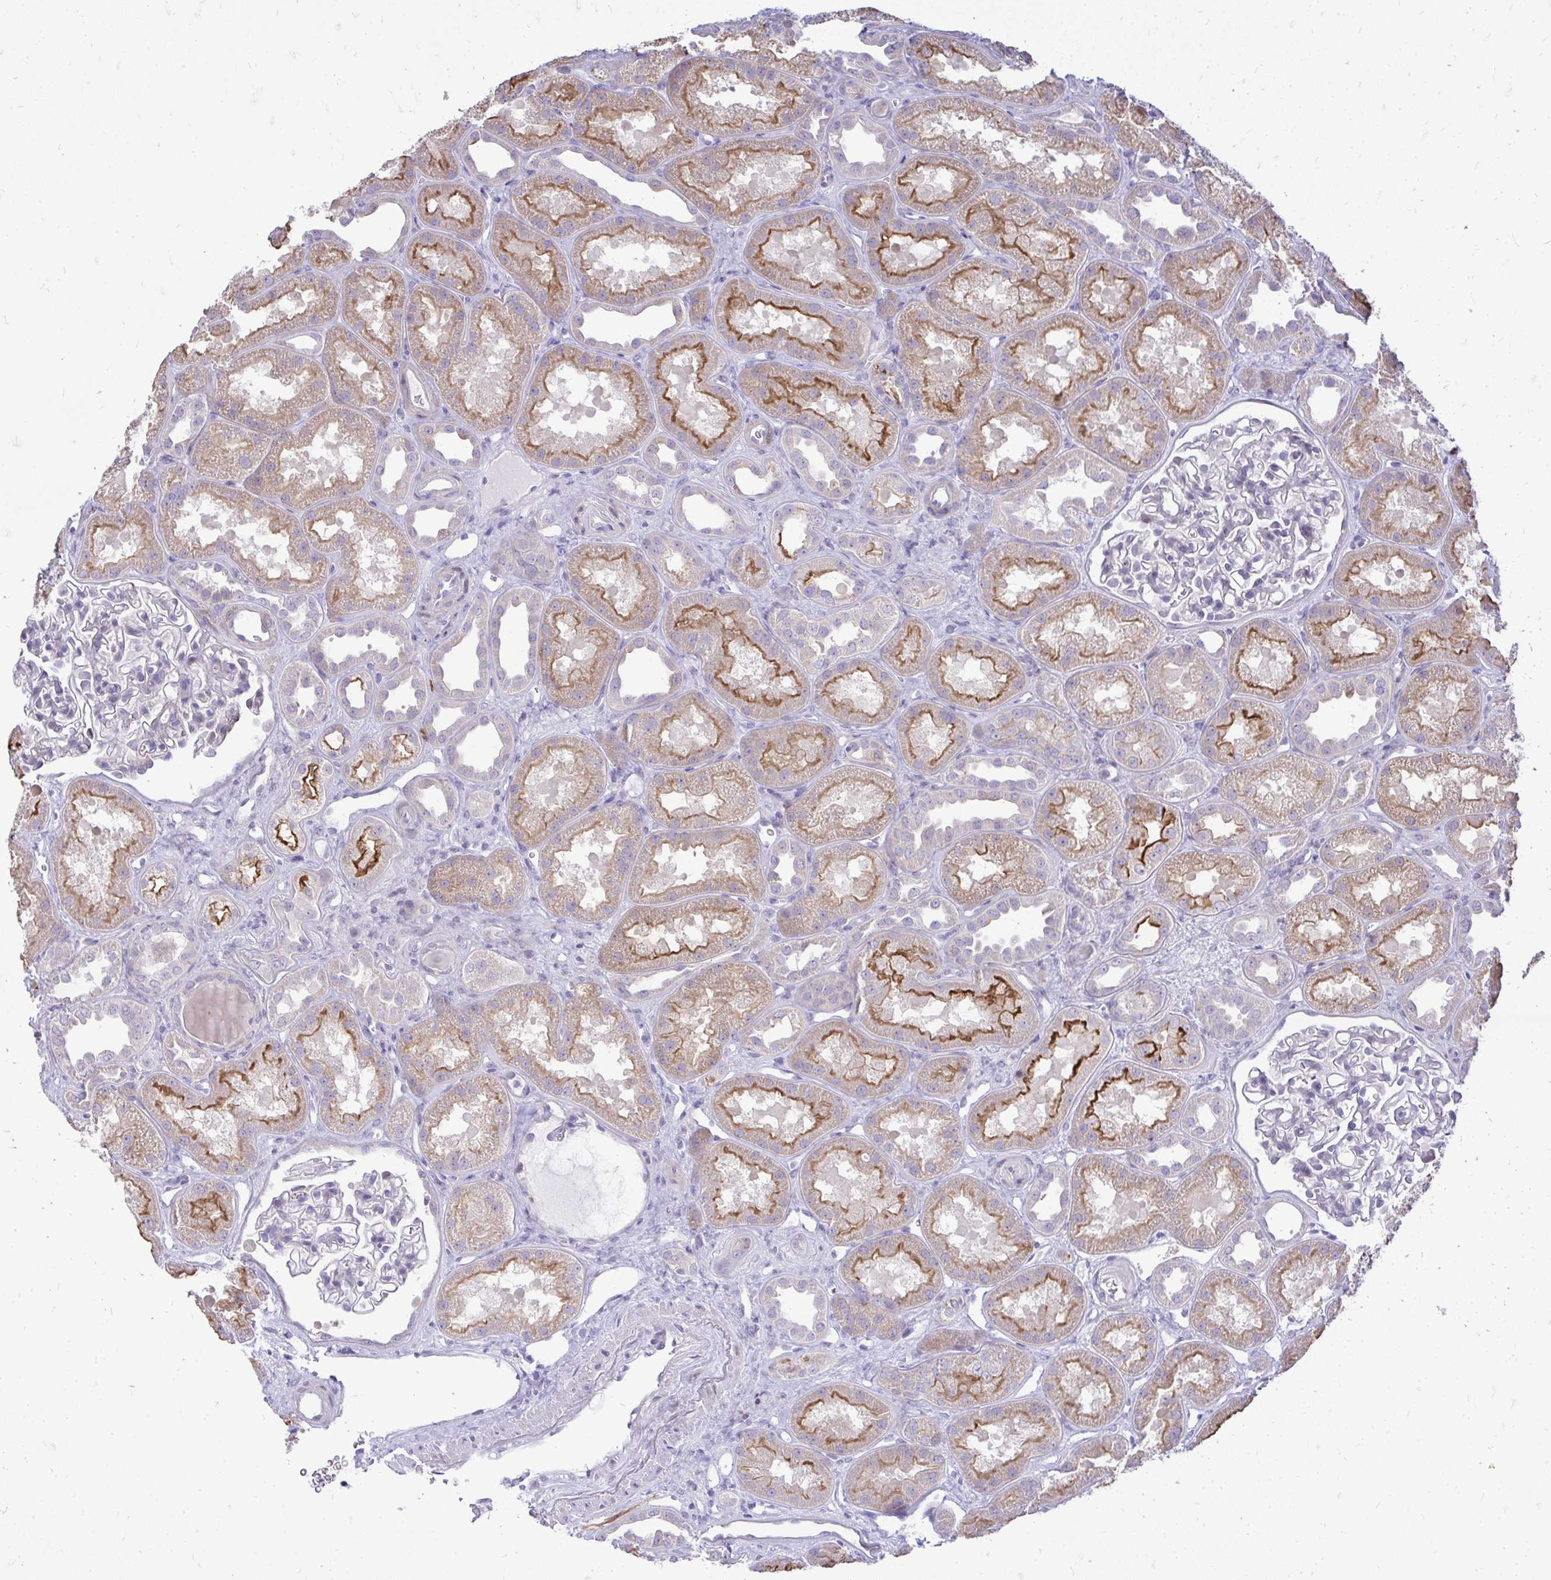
{"staining": {"intensity": "negative", "quantity": "none", "location": "none"}, "tissue": "kidney", "cell_type": "Cells in glomeruli", "image_type": "normal", "snomed": [{"axis": "morphology", "description": "Normal tissue, NOS"}, {"axis": "topography", "description": "Kidney"}], "caption": "This is a histopathology image of immunohistochemistry staining of normal kidney, which shows no expression in cells in glomeruli. (Brightfield microscopy of DAB immunohistochemistry (IHC) at high magnification).", "gene": "OR8D1", "patient": {"sex": "male", "age": 61}}